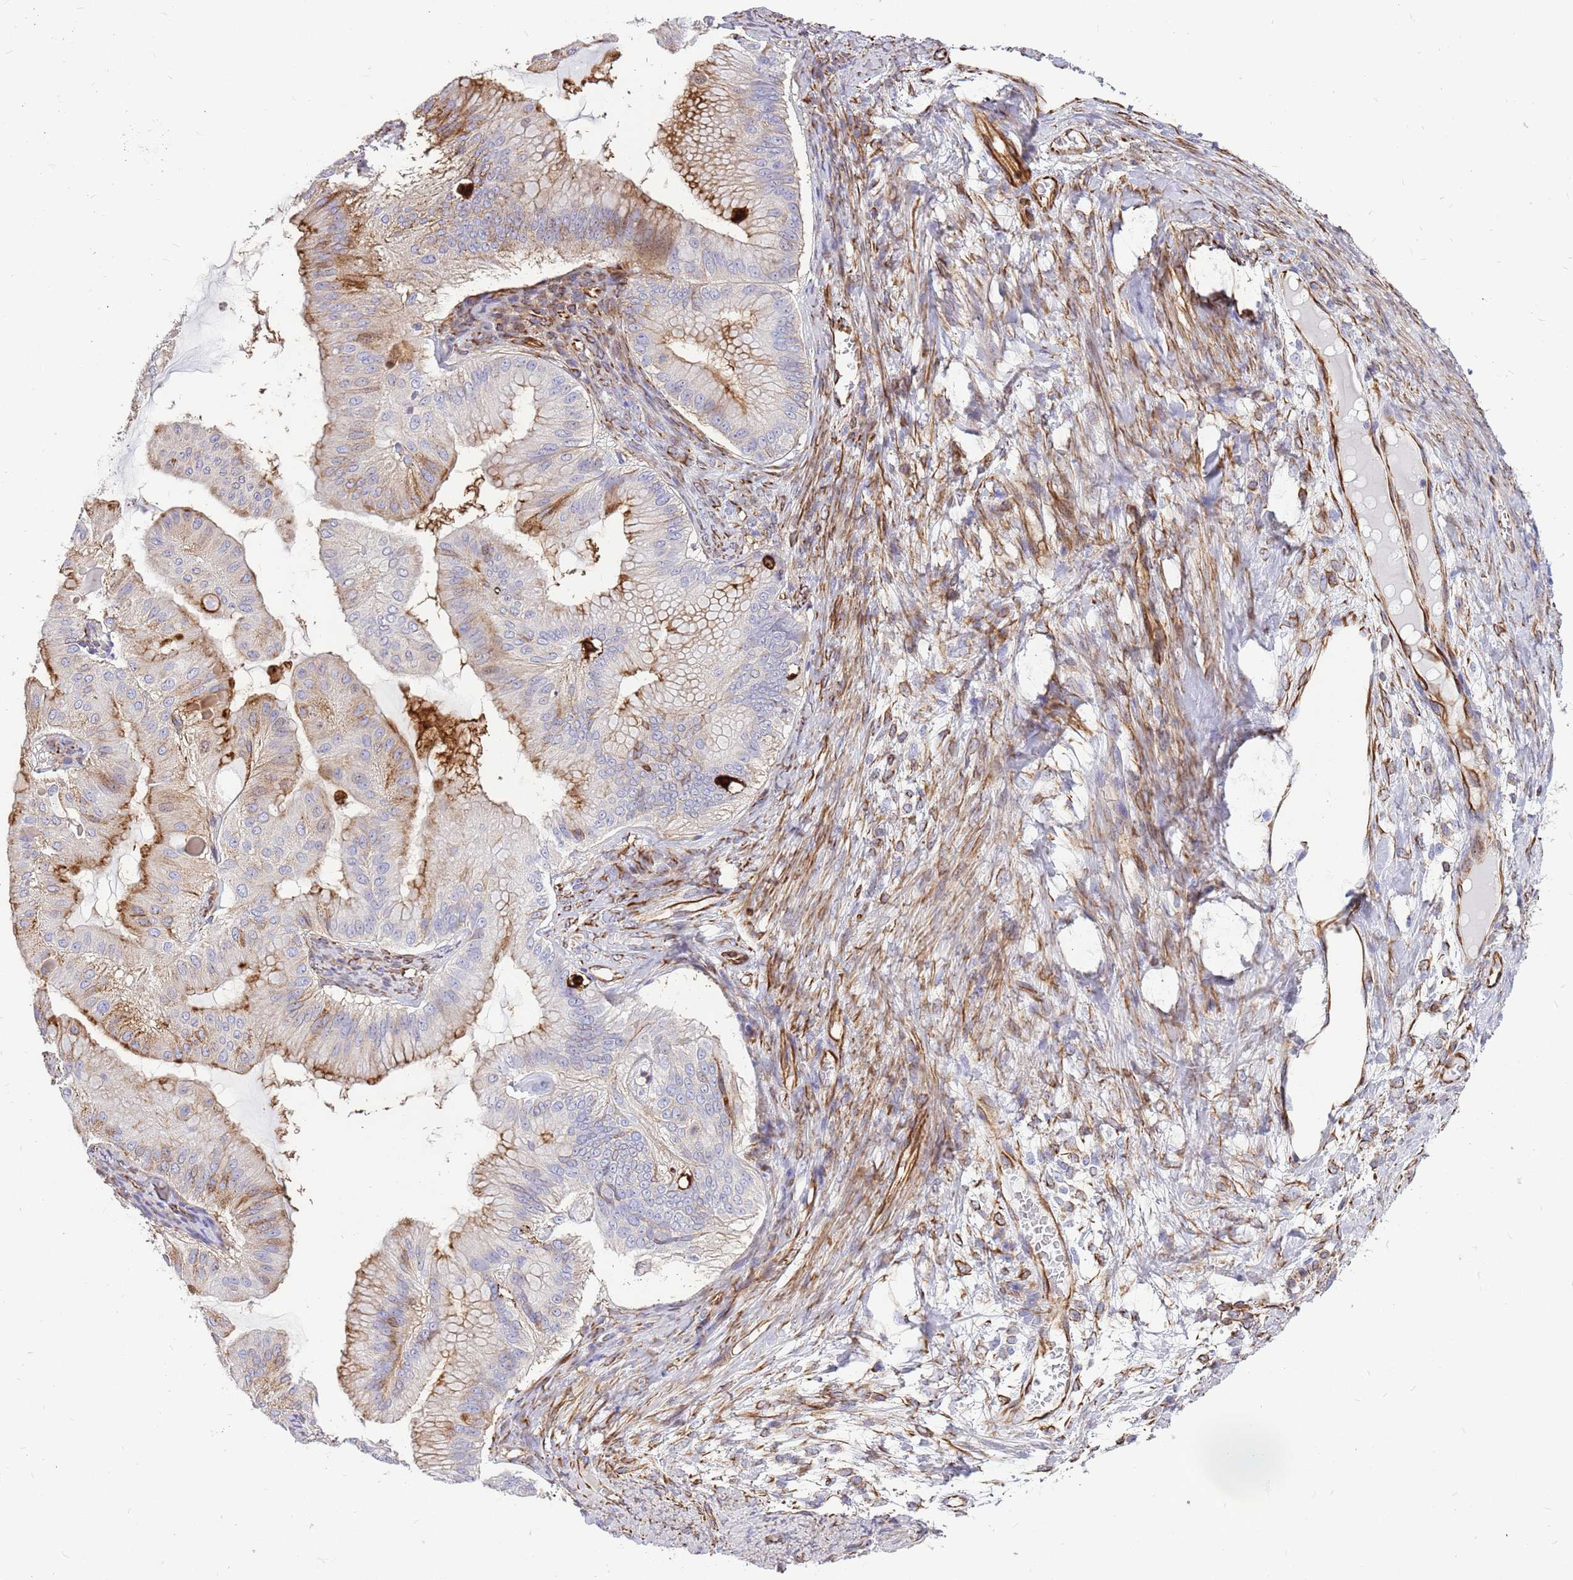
{"staining": {"intensity": "moderate", "quantity": "25%-75%", "location": "cytoplasmic/membranous"}, "tissue": "ovarian cancer", "cell_type": "Tumor cells", "image_type": "cancer", "snomed": [{"axis": "morphology", "description": "Cystadenocarcinoma, mucinous, NOS"}, {"axis": "topography", "description": "Ovary"}], "caption": "Protein expression analysis of human ovarian mucinous cystadenocarcinoma reveals moderate cytoplasmic/membranous staining in approximately 25%-75% of tumor cells.", "gene": "ZDHHC1", "patient": {"sex": "female", "age": 61}}